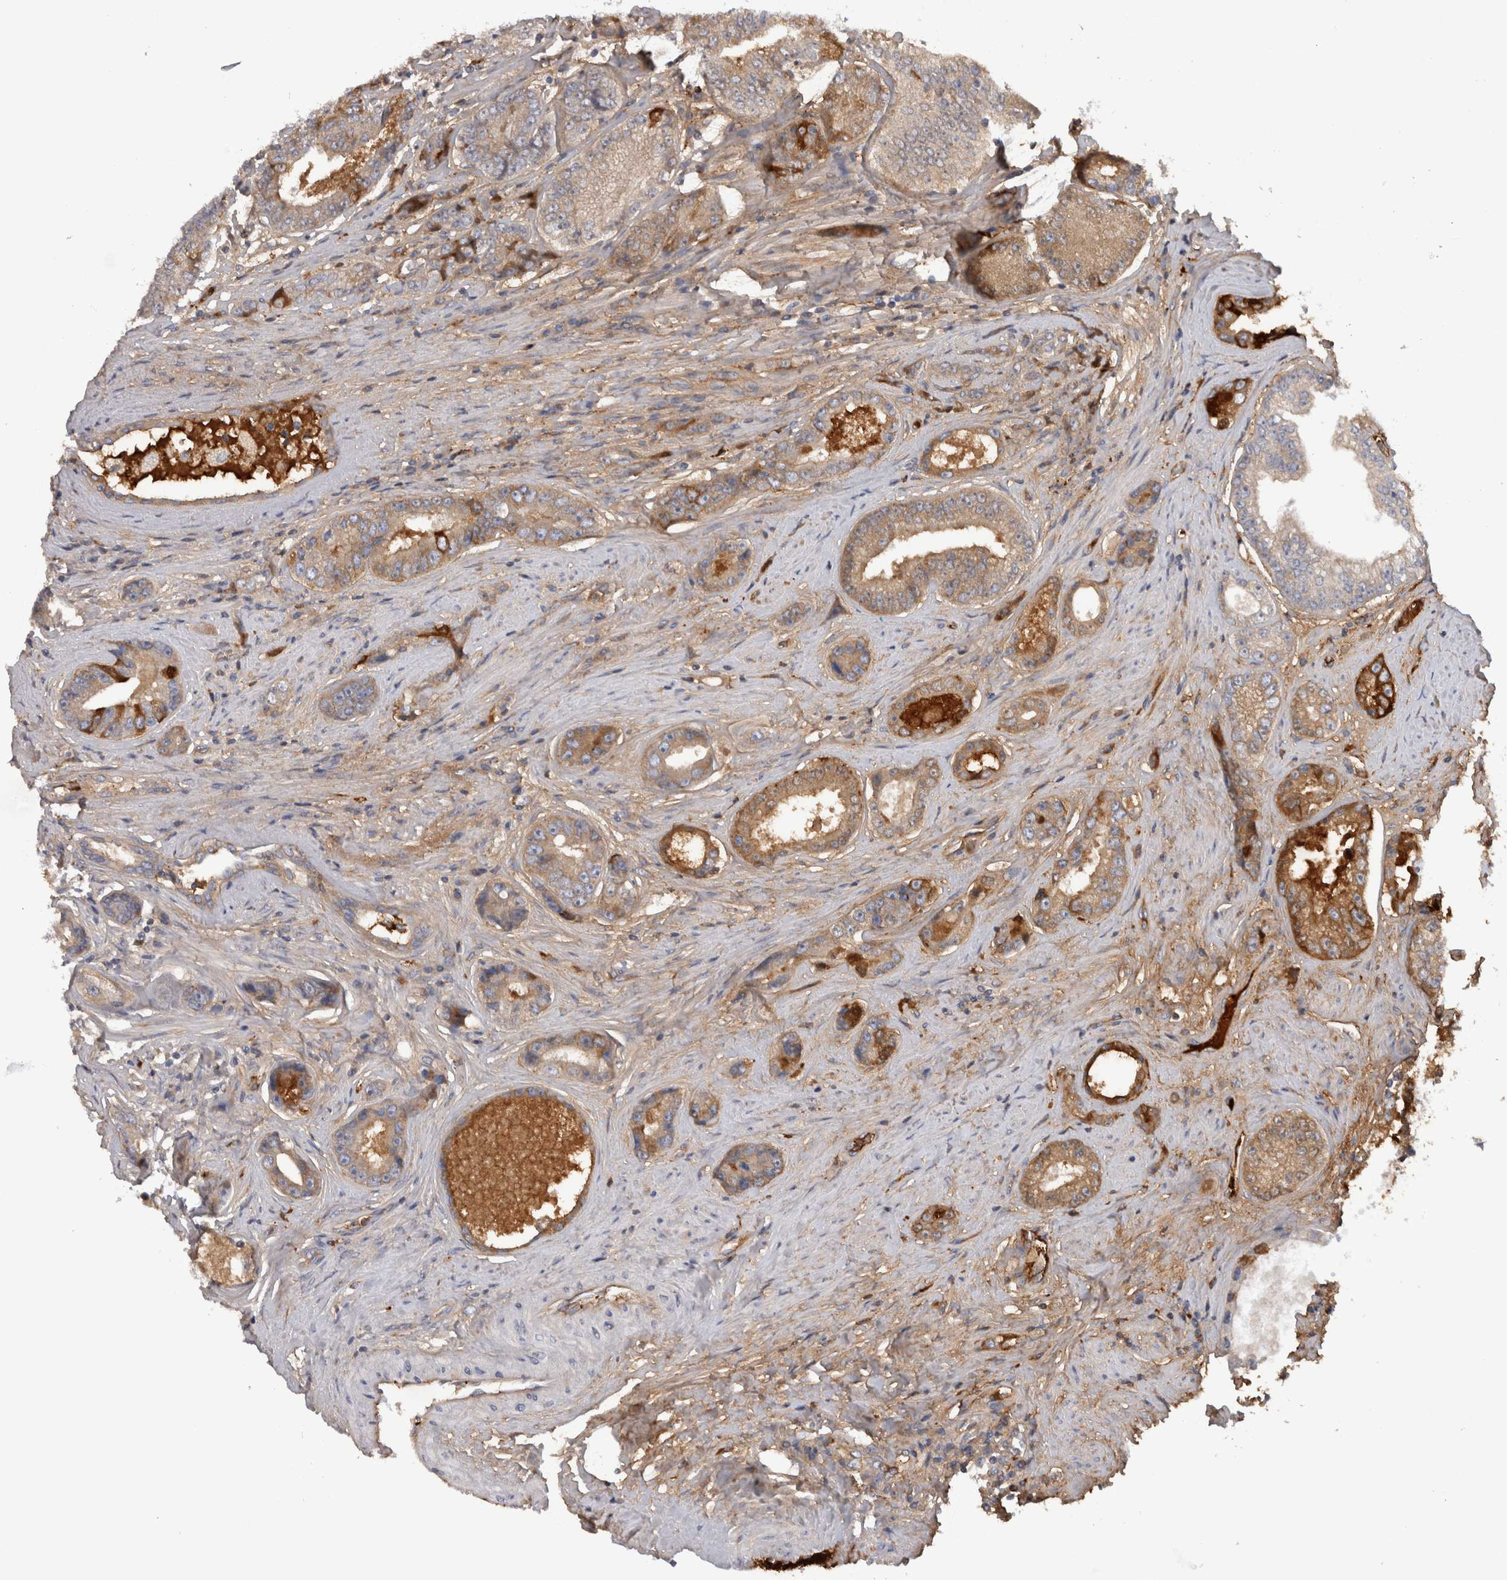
{"staining": {"intensity": "moderate", "quantity": "25%-75%", "location": "cytoplasmic/membranous"}, "tissue": "prostate cancer", "cell_type": "Tumor cells", "image_type": "cancer", "snomed": [{"axis": "morphology", "description": "Adenocarcinoma, High grade"}, {"axis": "topography", "description": "Prostate"}], "caption": "Moderate cytoplasmic/membranous expression for a protein is seen in about 25%-75% of tumor cells of prostate adenocarcinoma (high-grade) using immunohistochemistry.", "gene": "TBCE", "patient": {"sex": "male", "age": 61}}